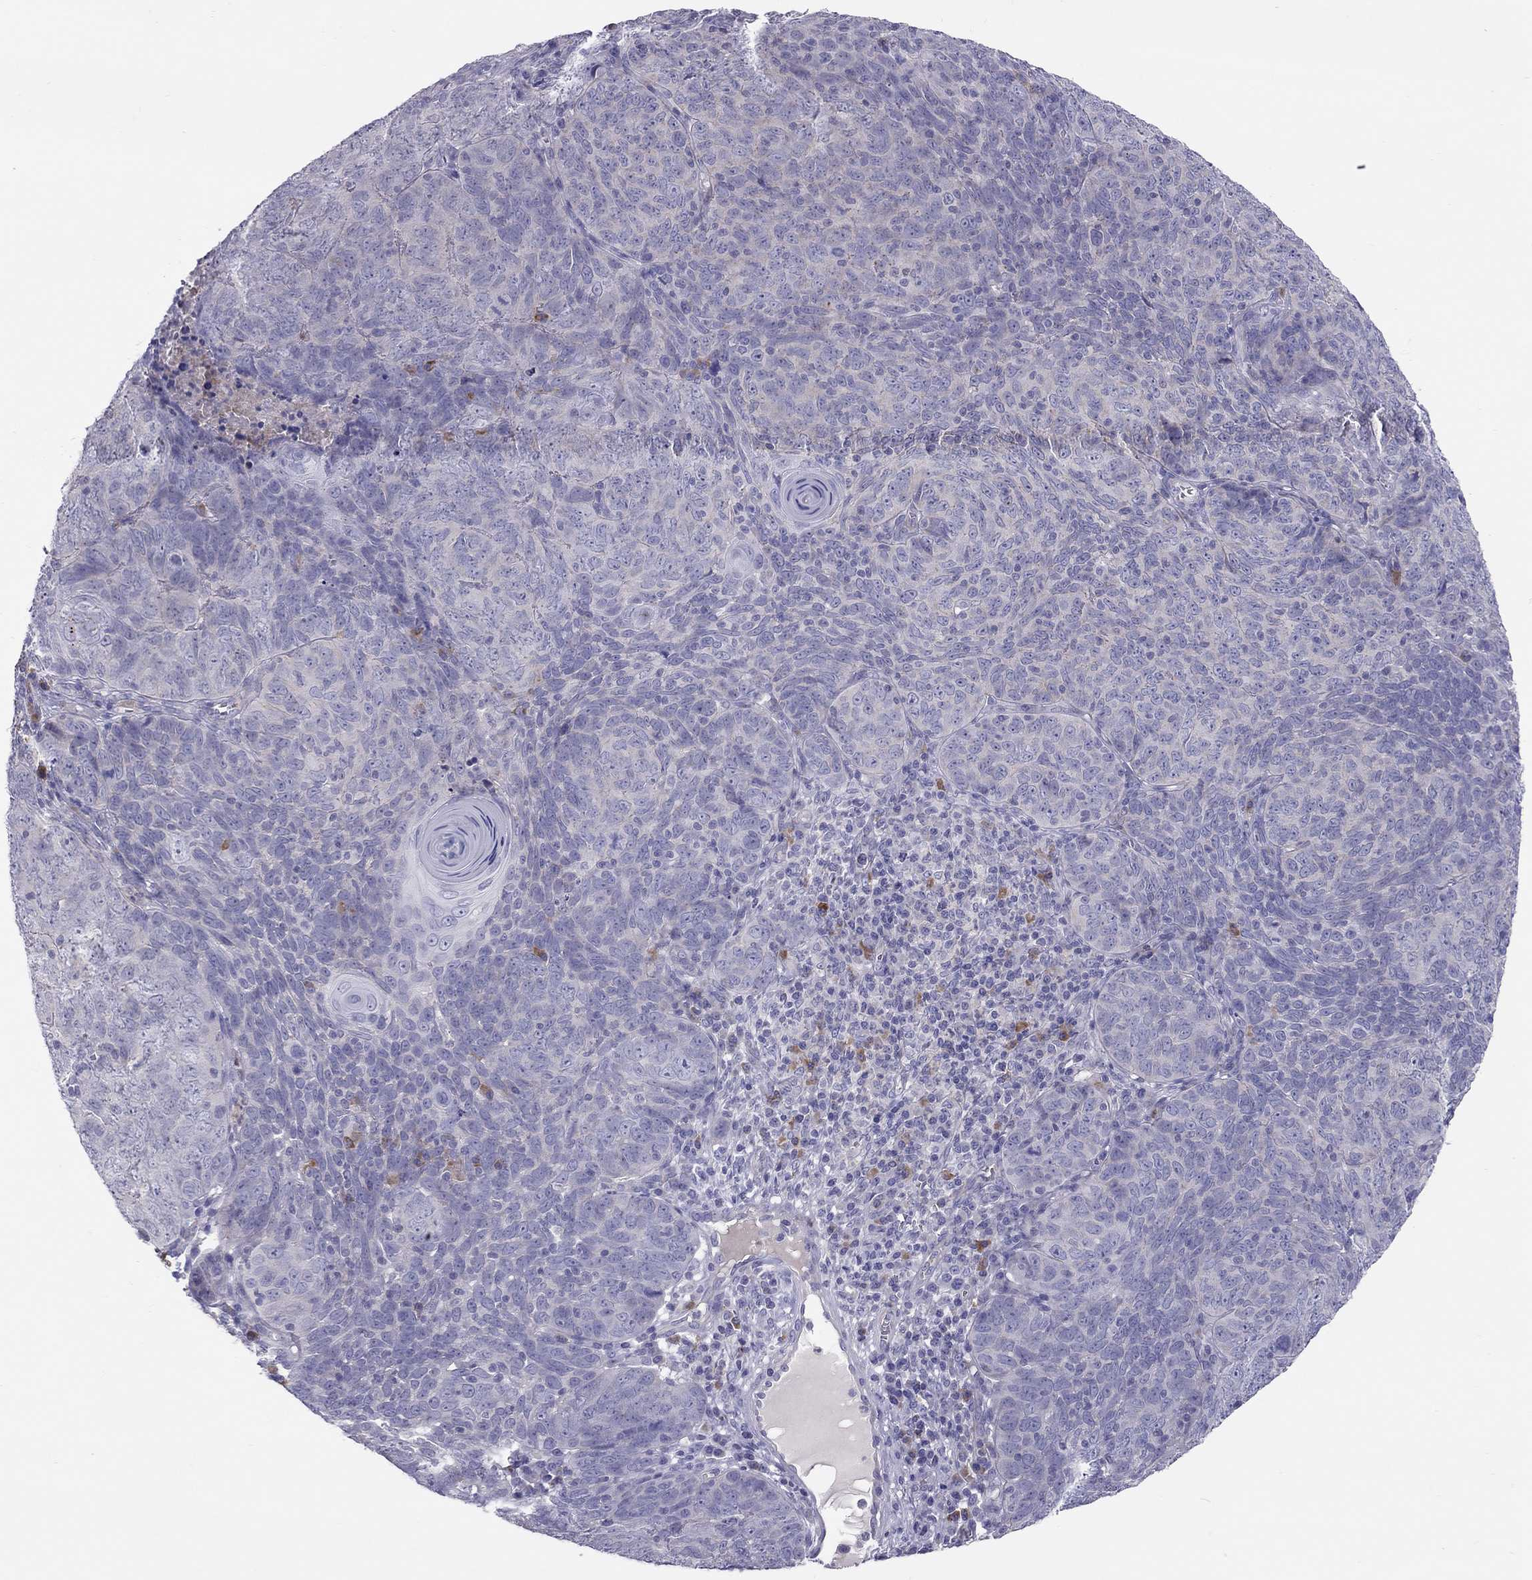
{"staining": {"intensity": "negative", "quantity": "none", "location": "none"}, "tissue": "skin cancer", "cell_type": "Tumor cells", "image_type": "cancer", "snomed": [{"axis": "morphology", "description": "Squamous cell carcinoma, NOS"}, {"axis": "topography", "description": "Skin"}, {"axis": "topography", "description": "Anal"}], "caption": "A high-resolution image shows immunohistochemistry (IHC) staining of squamous cell carcinoma (skin), which demonstrates no significant positivity in tumor cells. (Stains: DAB immunohistochemistry with hematoxylin counter stain, Microscopy: brightfield microscopy at high magnification).", "gene": "FRMD1", "patient": {"sex": "female", "age": 51}}